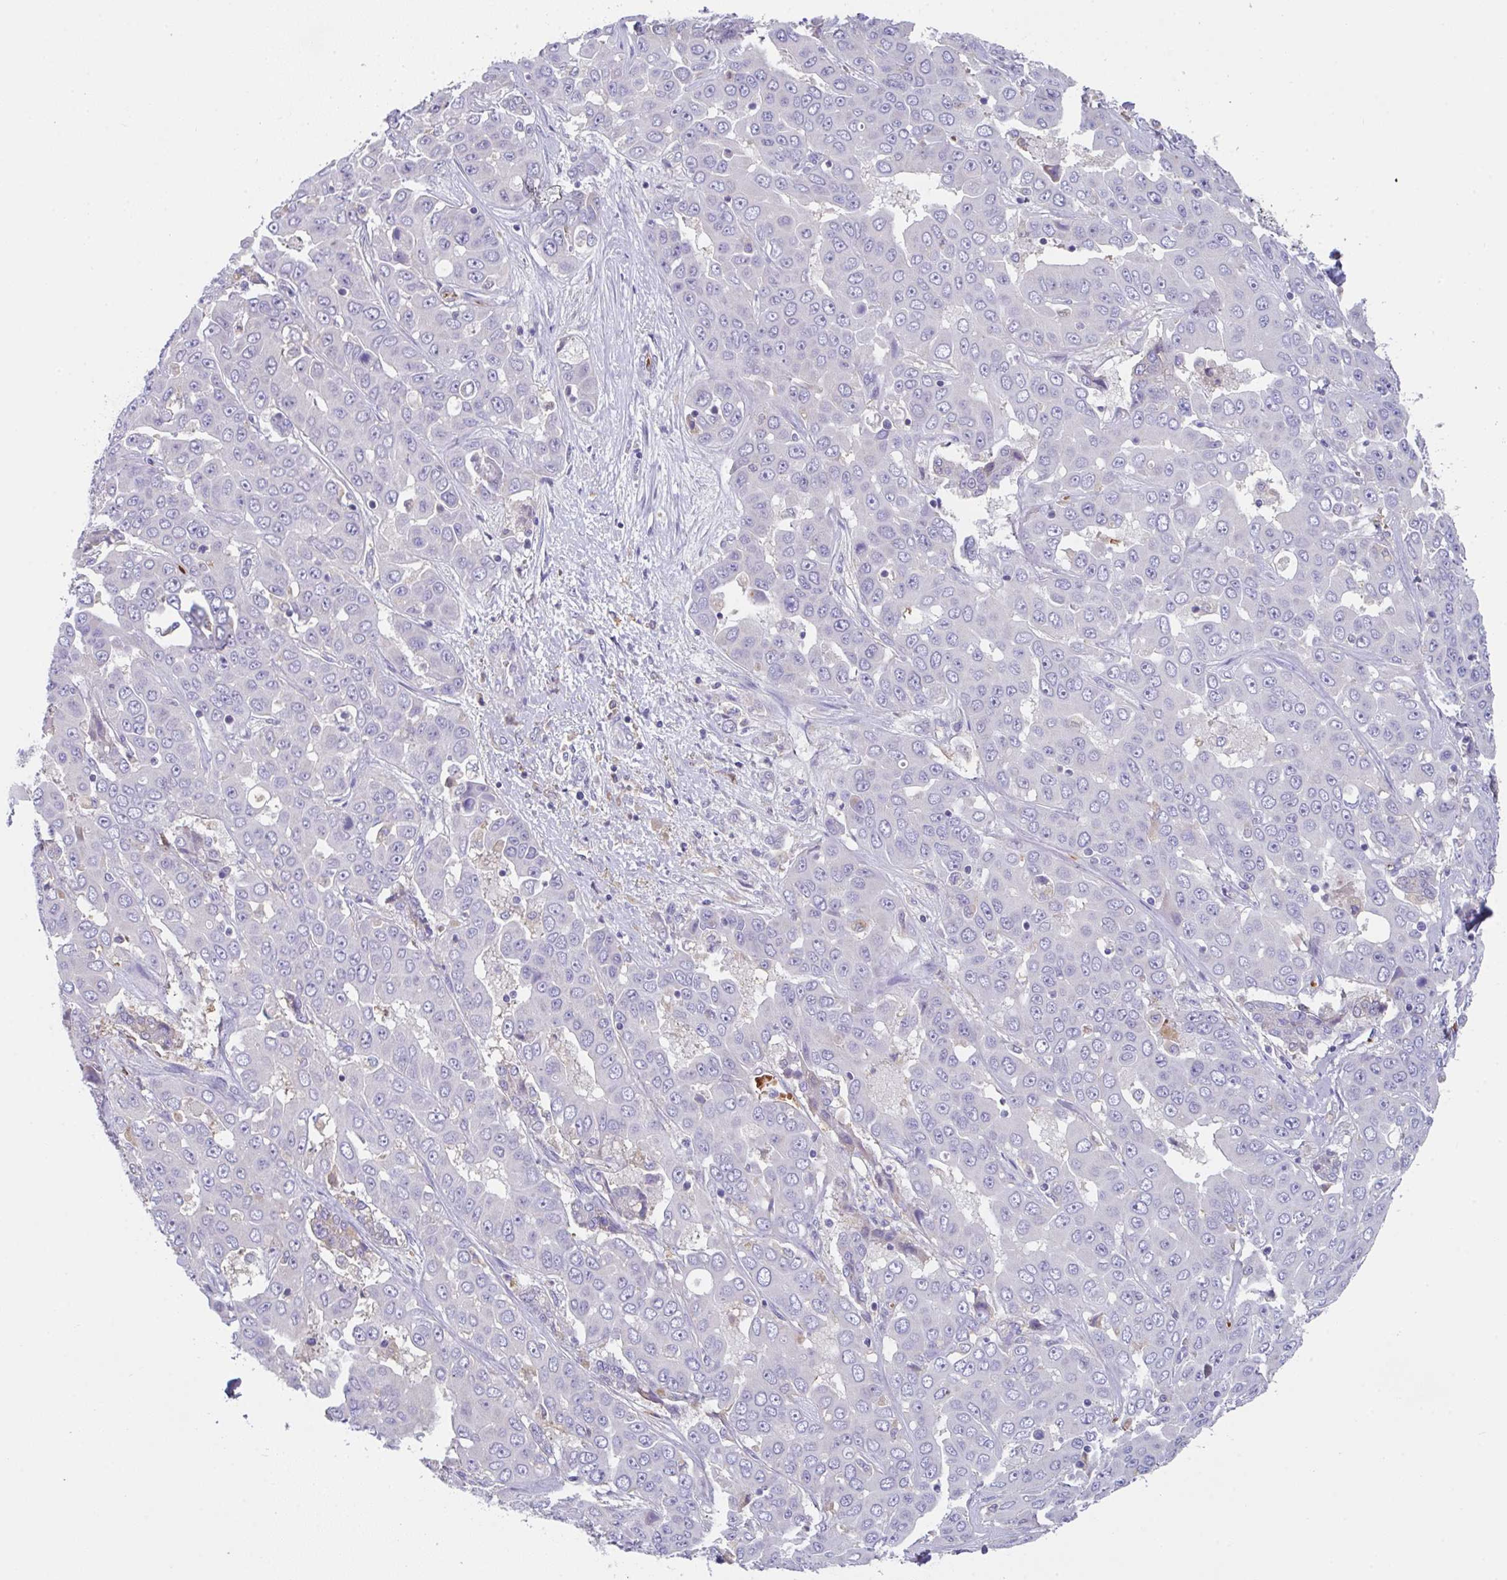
{"staining": {"intensity": "negative", "quantity": "none", "location": "none"}, "tissue": "liver cancer", "cell_type": "Tumor cells", "image_type": "cancer", "snomed": [{"axis": "morphology", "description": "Cholangiocarcinoma"}, {"axis": "topography", "description": "Liver"}], "caption": "Histopathology image shows no protein staining in tumor cells of liver cholangiocarcinoma tissue.", "gene": "TFAP2C", "patient": {"sex": "female", "age": 52}}